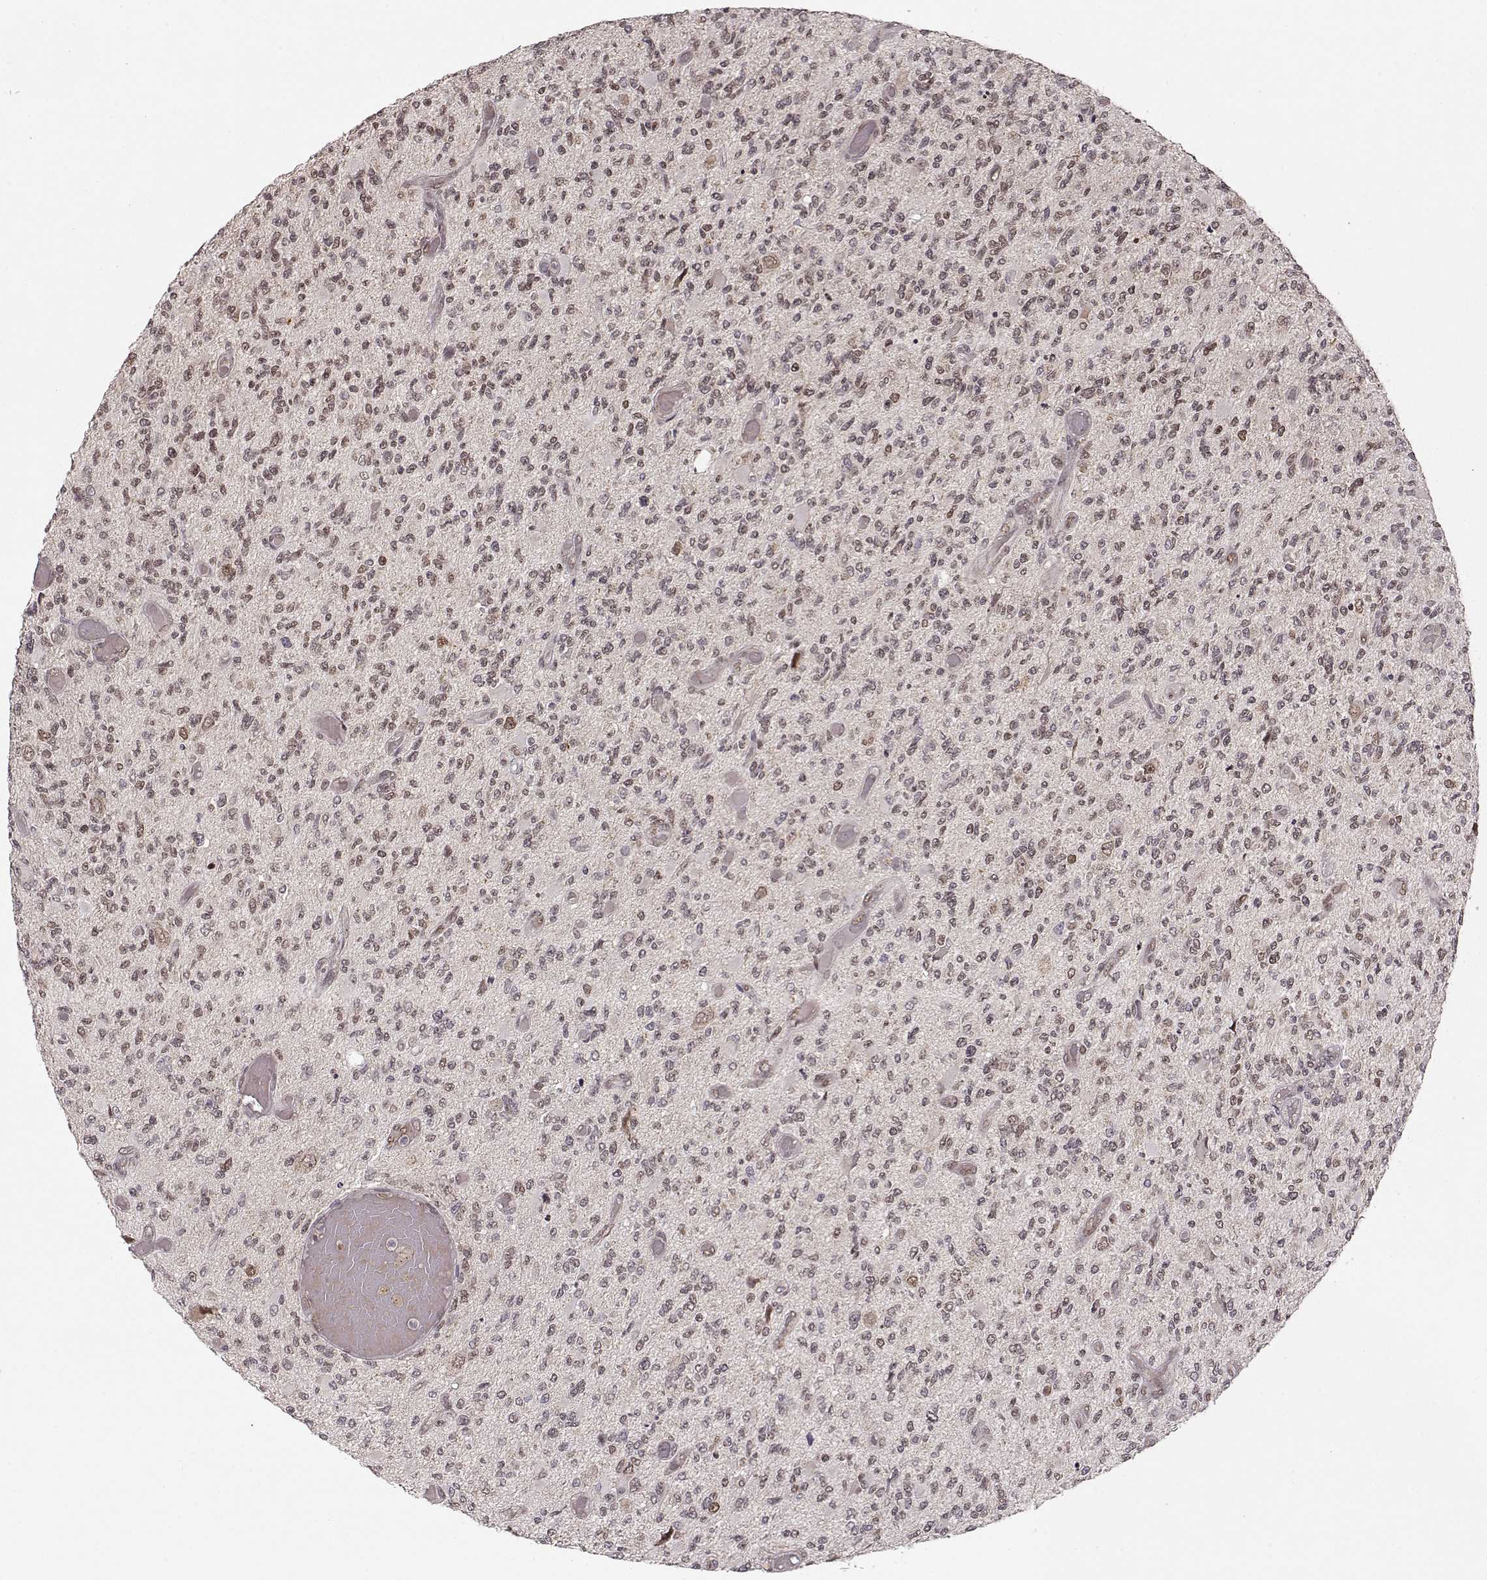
{"staining": {"intensity": "weak", "quantity": "<25%", "location": "nuclear"}, "tissue": "glioma", "cell_type": "Tumor cells", "image_type": "cancer", "snomed": [{"axis": "morphology", "description": "Glioma, malignant, High grade"}, {"axis": "topography", "description": "Brain"}], "caption": "Protein analysis of glioma displays no significant expression in tumor cells.", "gene": "RAI1", "patient": {"sex": "female", "age": 63}}